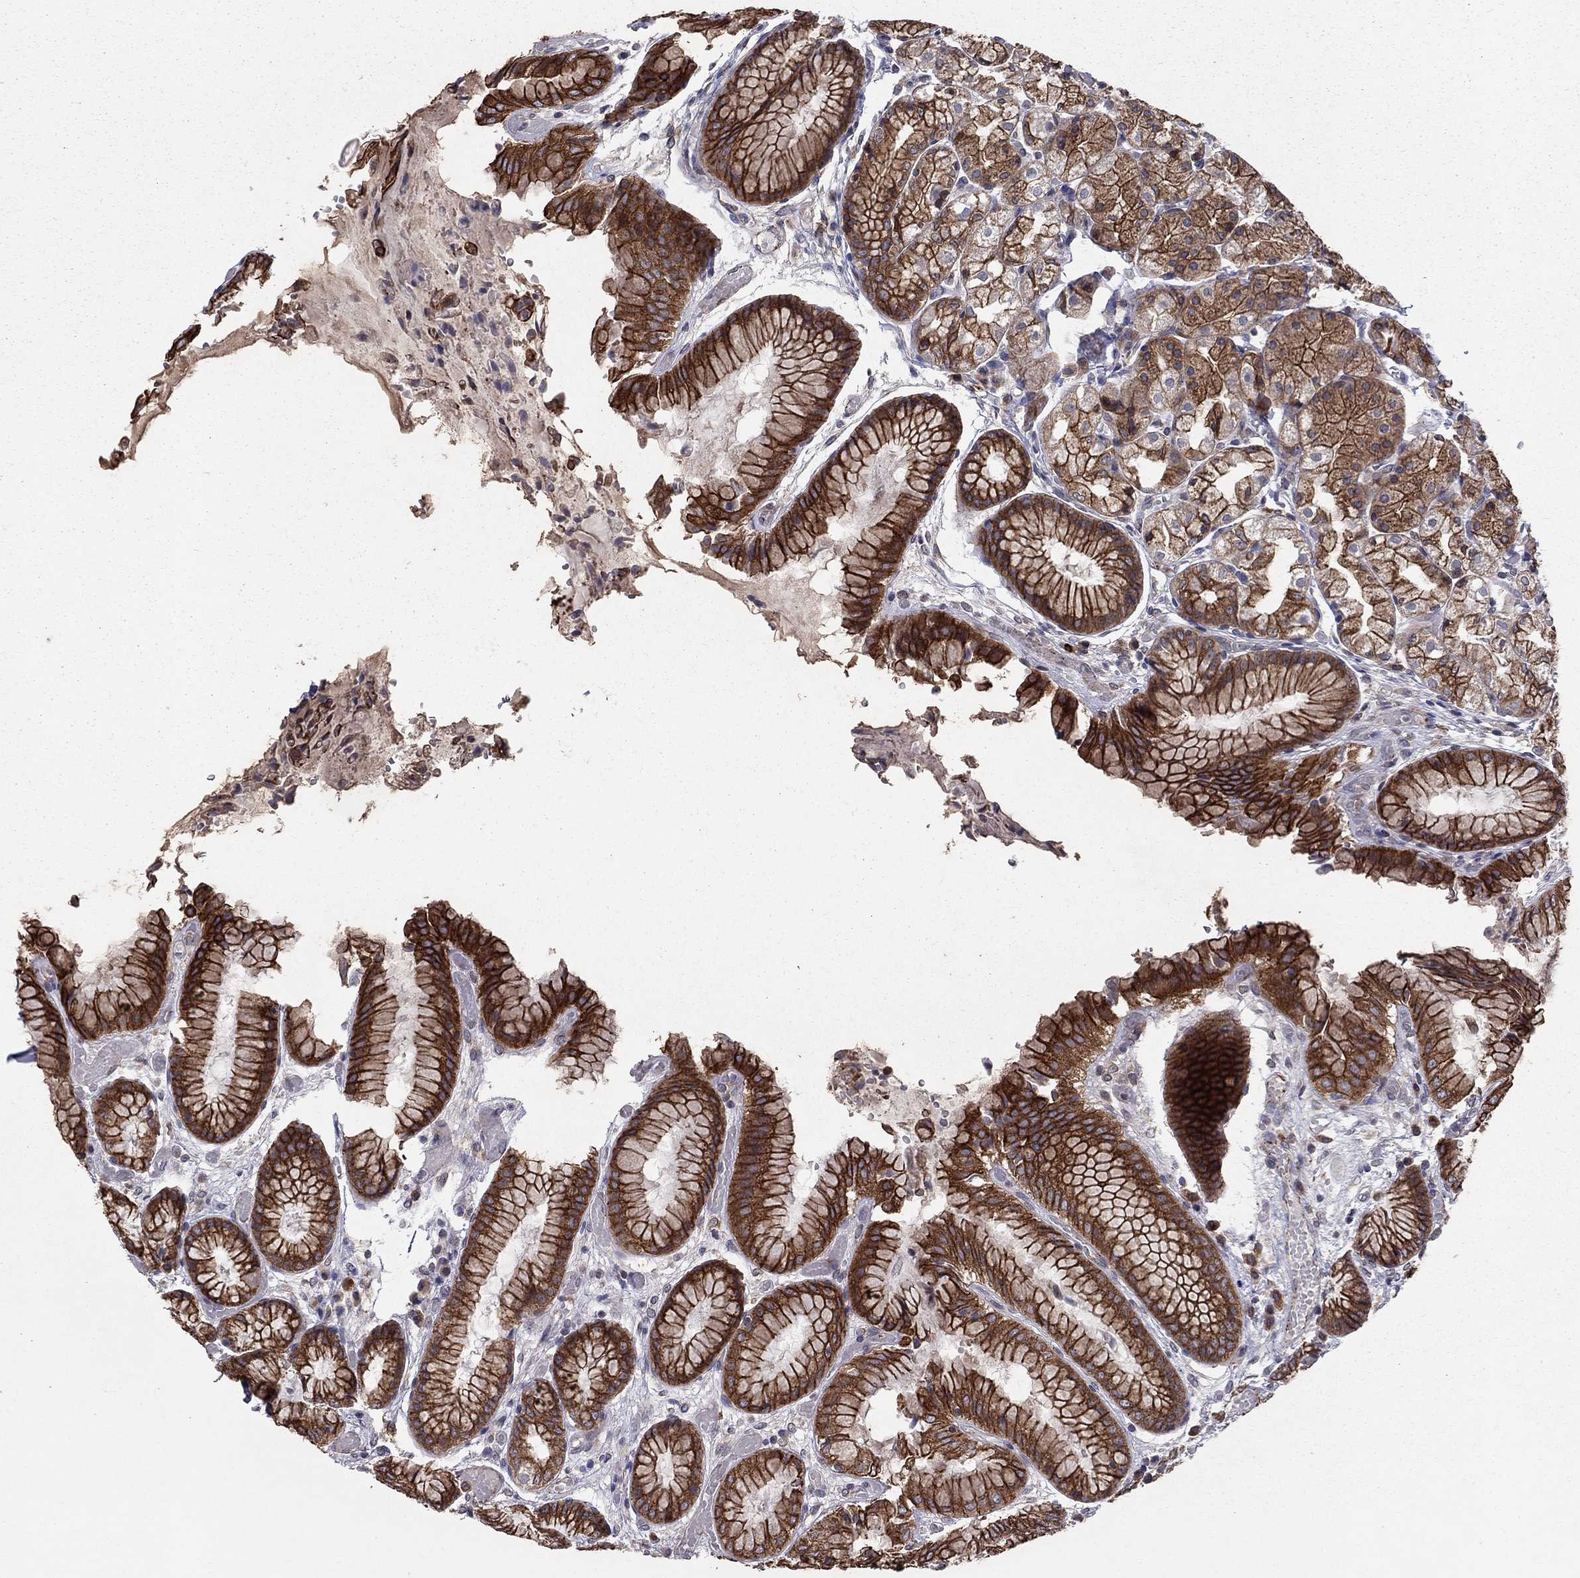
{"staining": {"intensity": "strong", "quantity": ">75%", "location": "cytoplasmic/membranous"}, "tissue": "stomach", "cell_type": "Glandular cells", "image_type": "normal", "snomed": [{"axis": "morphology", "description": "Normal tissue, NOS"}, {"axis": "topography", "description": "Stomach, upper"}], "caption": "Stomach was stained to show a protein in brown. There is high levels of strong cytoplasmic/membranous positivity in approximately >75% of glandular cells.", "gene": "YIF1A", "patient": {"sex": "male", "age": 72}}